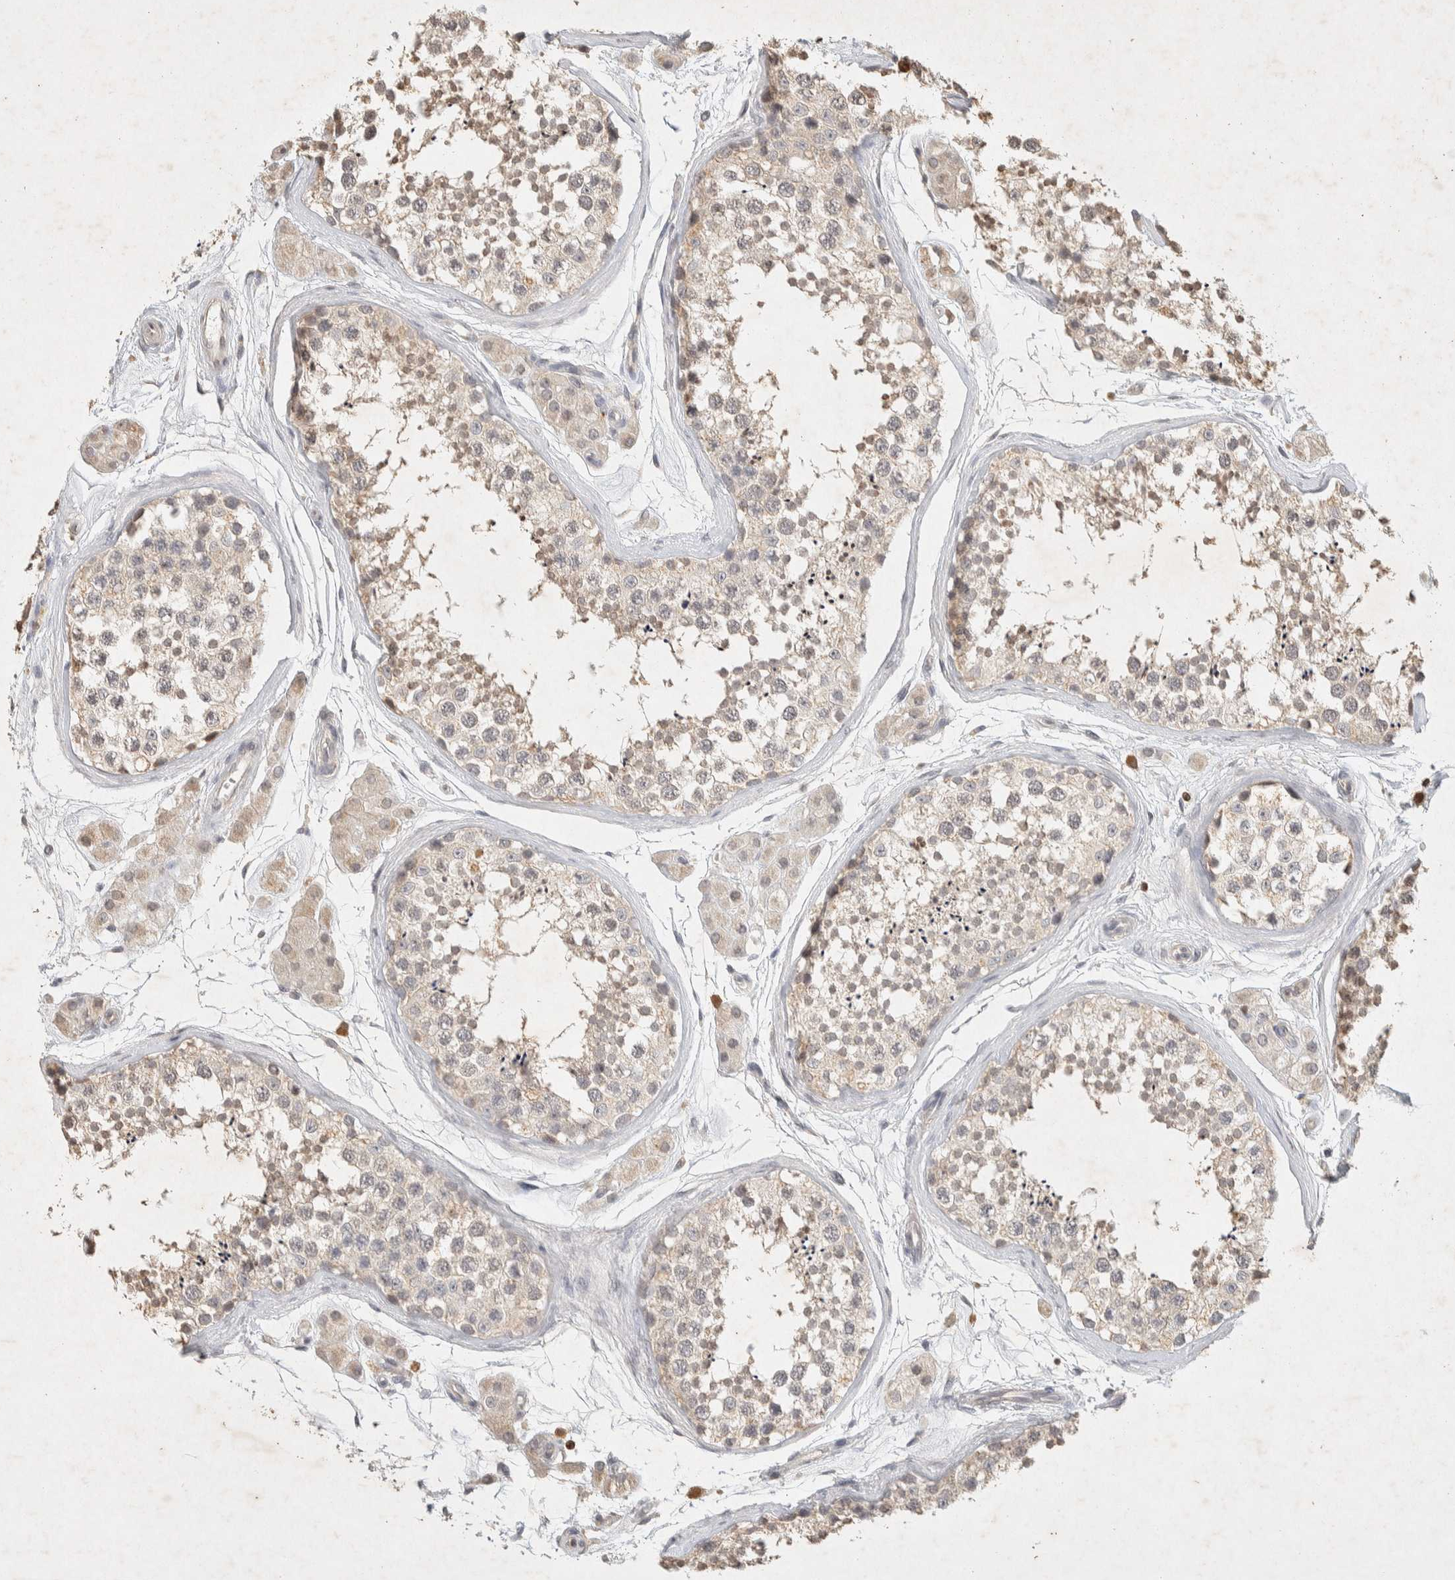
{"staining": {"intensity": "weak", "quantity": "25%-75%", "location": "cytoplasmic/membranous"}, "tissue": "testis", "cell_type": "Cells in seminiferous ducts", "image_type": "normal", "snomed": [{"axis": "morphology", "description": "Normal tissue, NOS"}, {"axis": "topography", "description": "Testis"}], "caption": "Immunohistochemical staining of normal testis demonstrates 25%-75% levels of weak cytoplasmic/membranous protein staining in approximately 25%-75% of cells in seminiferous ducts.", "gene": "RAC2", "patient": {"sex": "male", "age": 56}}